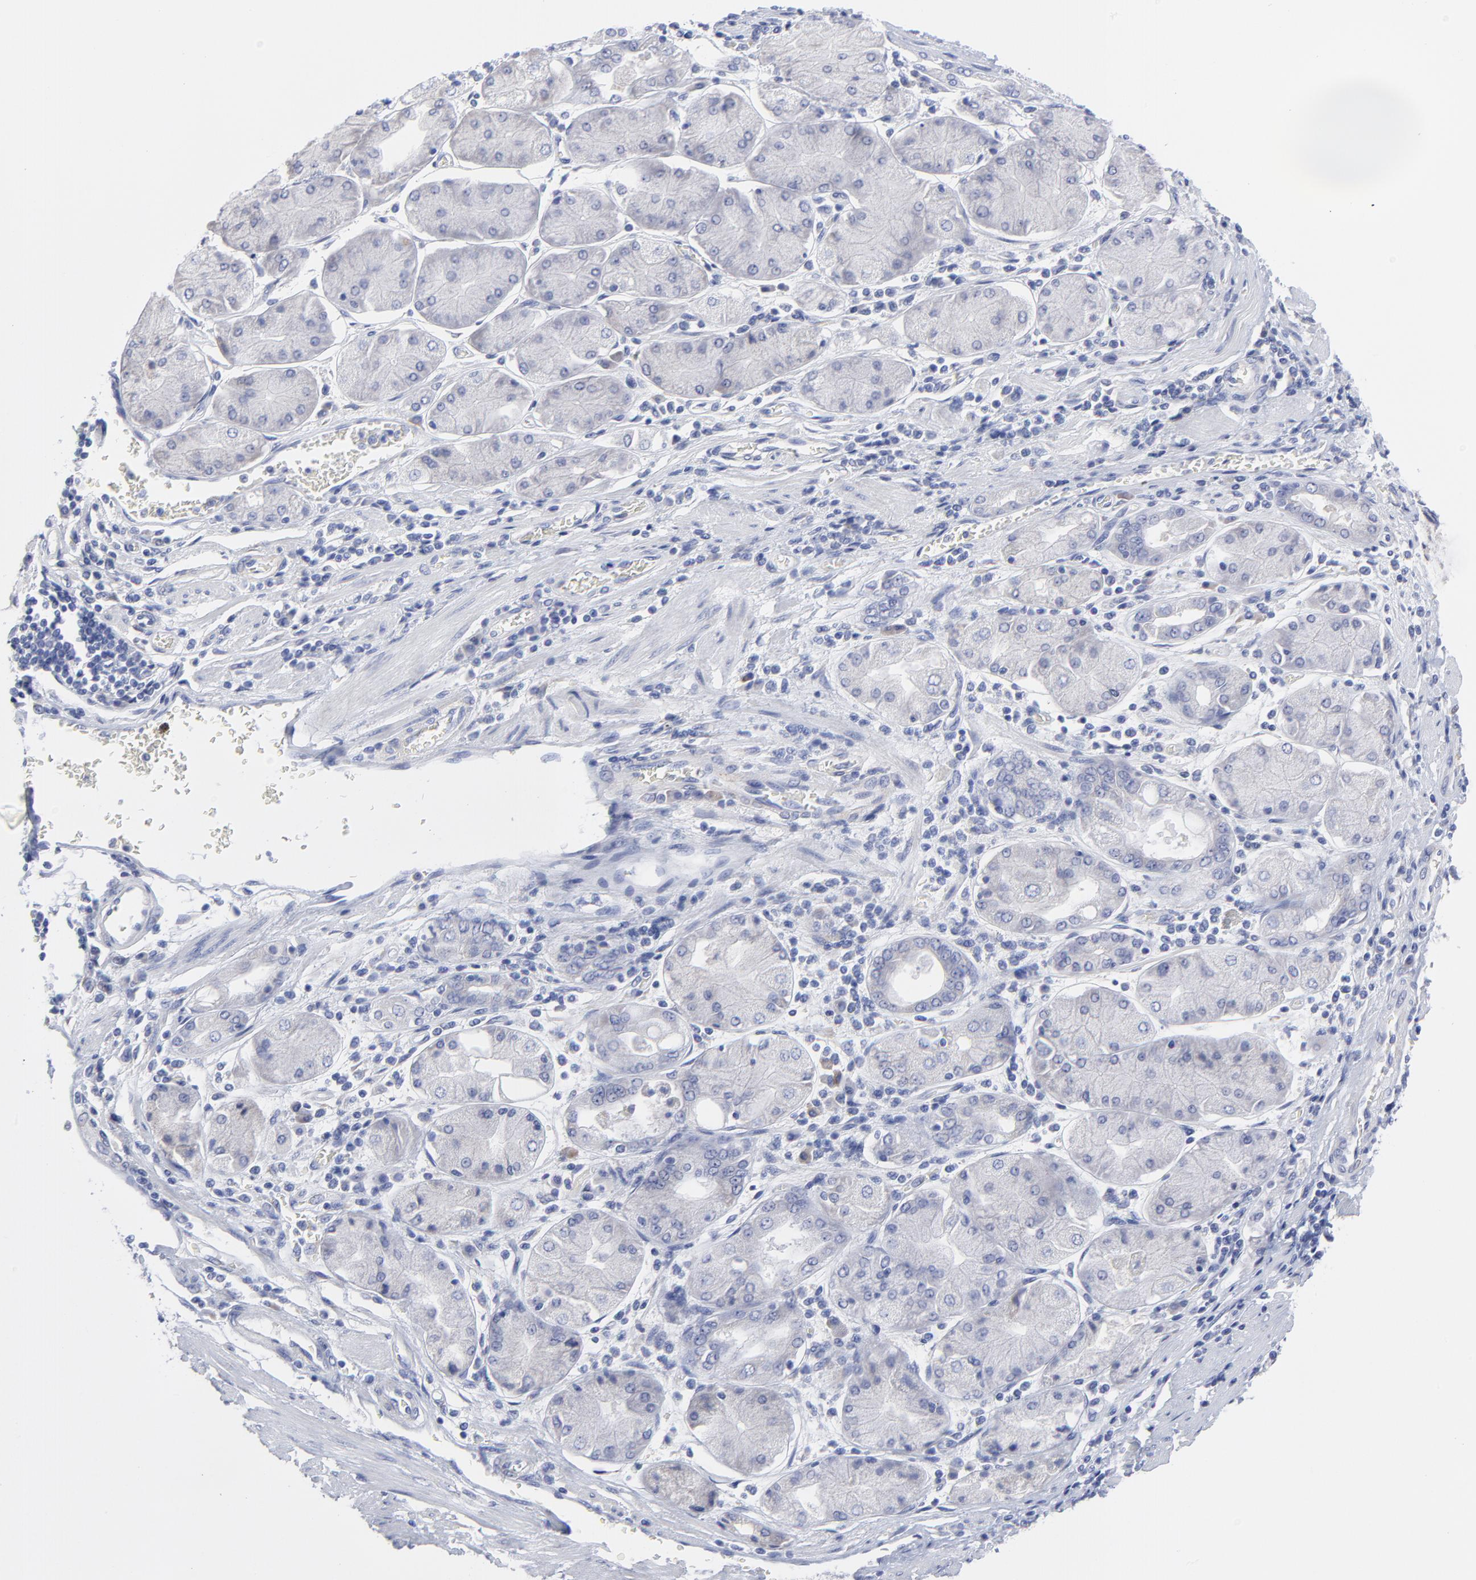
{"staining": {"intensity": "negative", "quantity": "none", "location": "none"}, "tissue": "stomach cancer", "cell_type": "Tumor cells", "image_type": "cancer", "snomed": [{"axis": "morphology", "description": "Normal tissue, NOS"}, {"axis": "morphology", "description": "Adenocarcinoma, NOS"}, {"axis": "topography", "description": "Stomach, upper"}, {"axis": "topography", "description": "Stomach"}], "caption": "Immunohistochemistry (IHC) of stomach adenocarcinoma exhibits no positivity in tumor cells.", "gene": "DUSP9", "patient": {"sex": "male", "age": 59}}